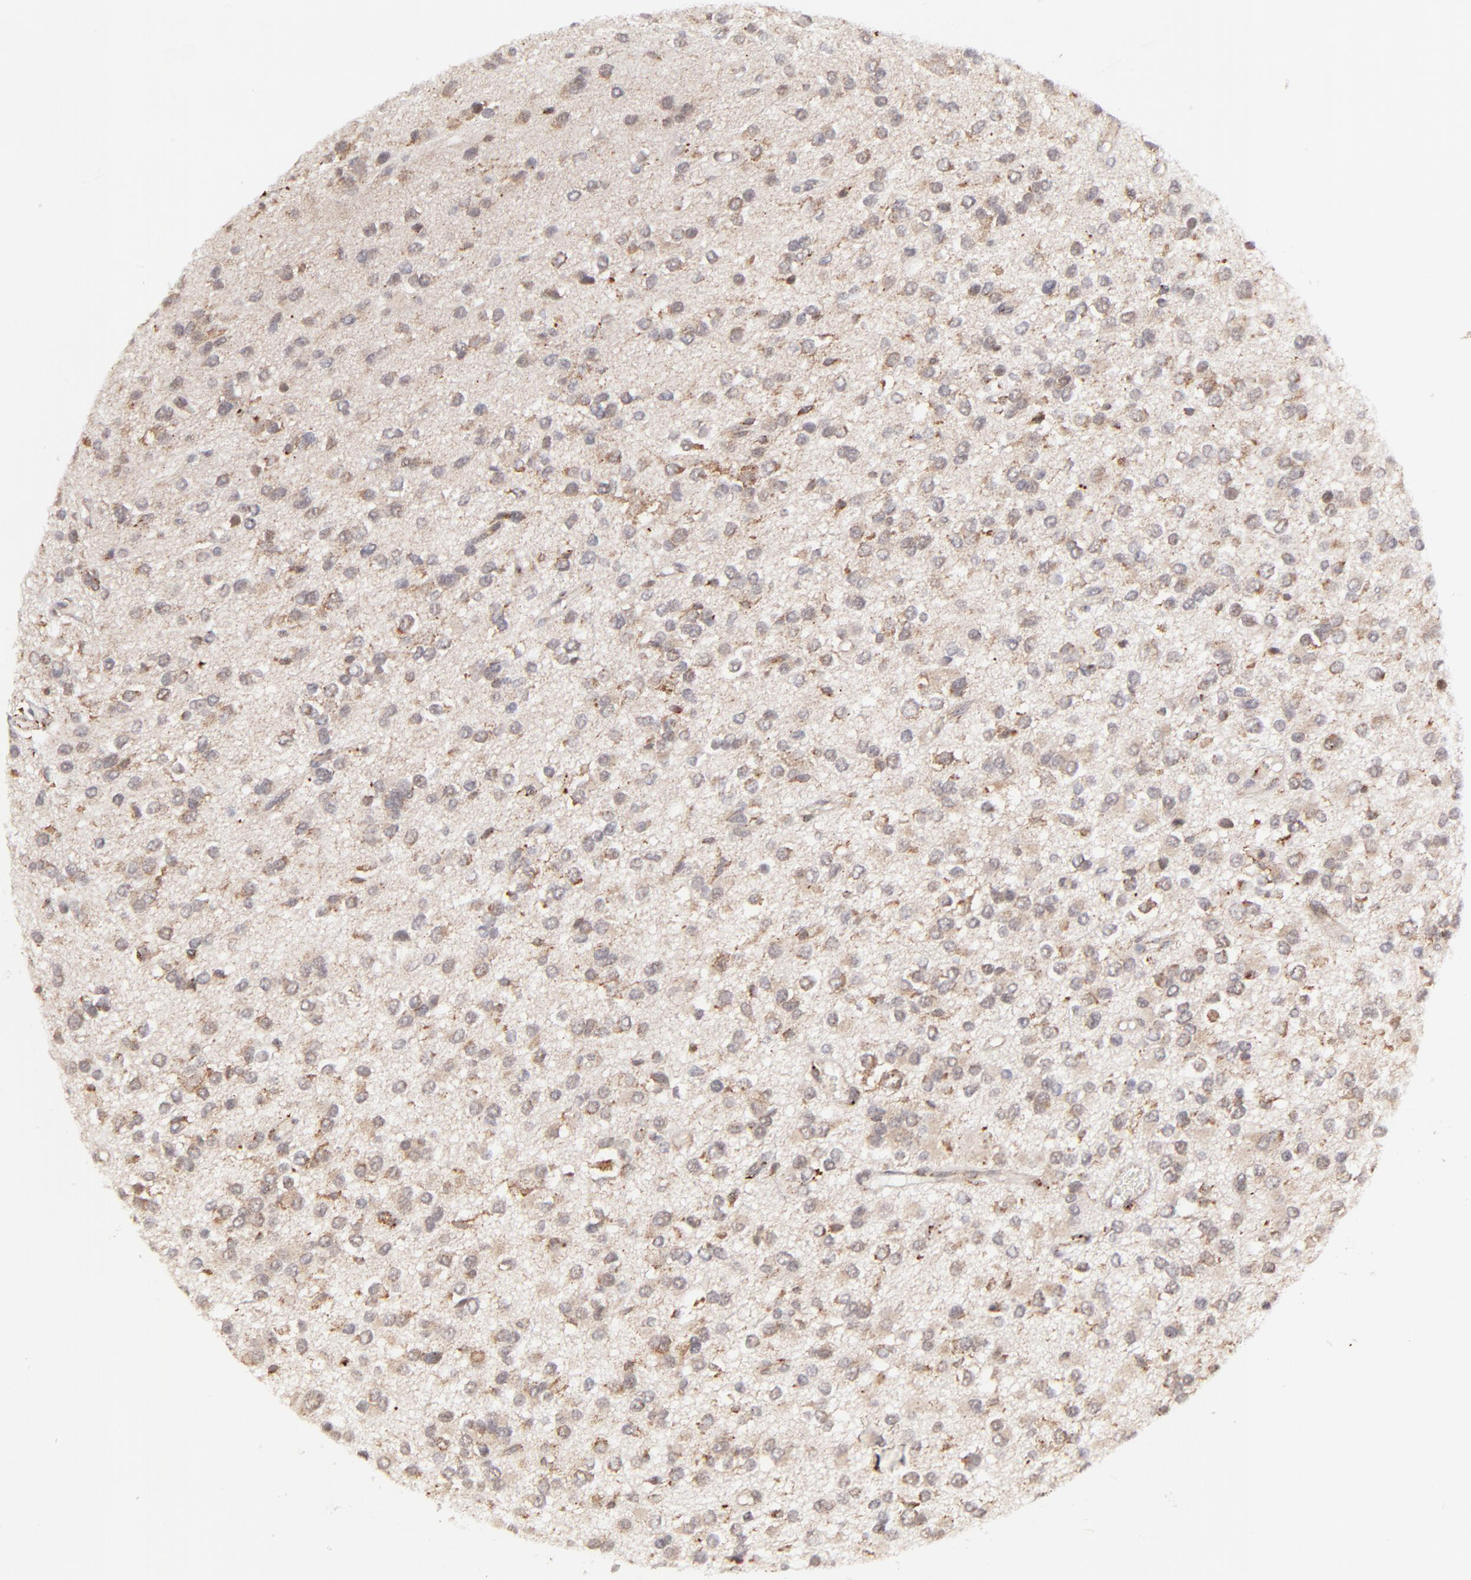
{"staining": {"intensity": "weak", "quantity": "25%-75%", "location": "cytoplasmic/membranous"}, "tissue": "glioma", "cell_type": "Tumor cells", "image_type": "cancer", "snomed": [{"axis": "morphology", "description": "Glioma, malignant, Low grade"}, {"axis": "topography", "description": "Brain"}], "caption": "The immunohistochemical stain shows weak cytoplasmic/membranous positivity in tumor cells of glioma tissue. The protein is shown in brown color, while the nuclei are stained blue.", "gene": "MAP2K7", "patient": {"sex": "male", "age": 42}}